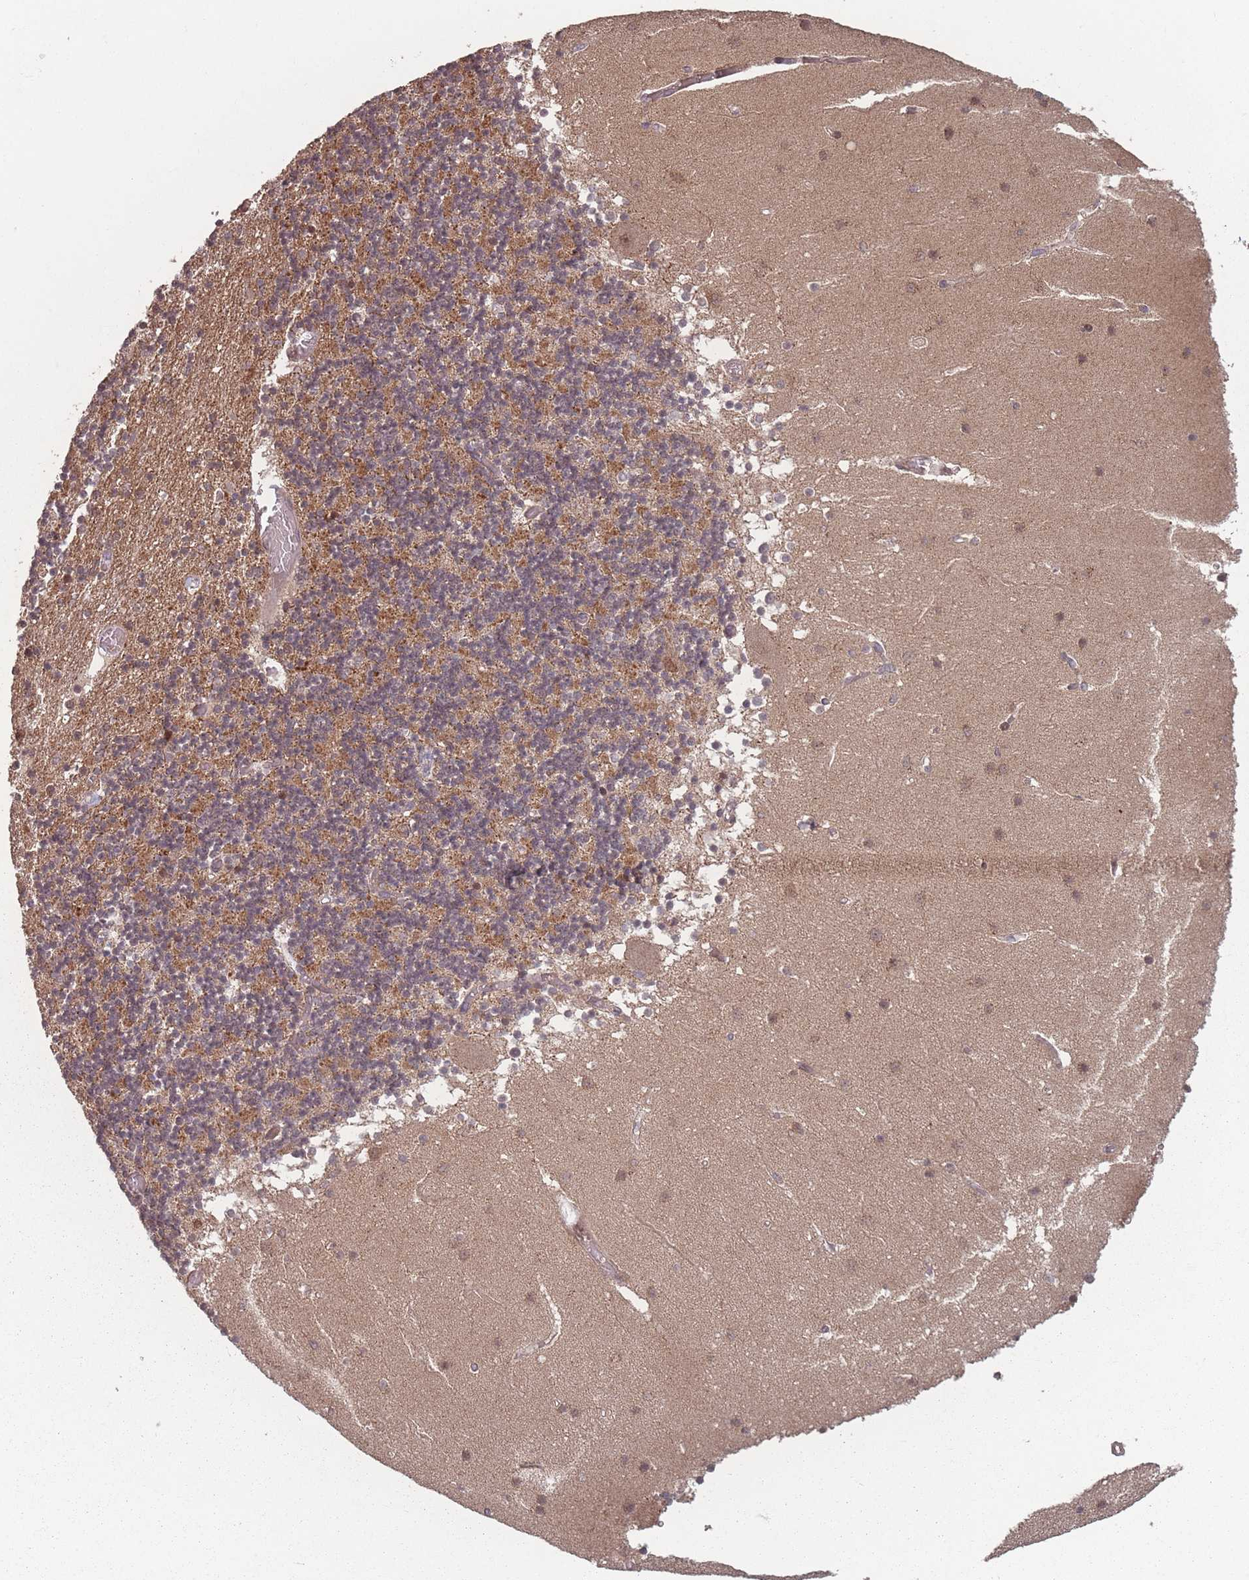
{"staining": {"intensity": "moderate", "quantity": ">75%", "location": "cytoplasmic/membranous"}, "tissue": "cerebellum", "cell_type": "Cells in granular layer", "image_type": "normal", "snomed": [{"axis": "morphology", "description": "Normal tissue, NOS"}, {"axis": "topography", "description": "Cerebellum"}], "caption": "Cerebellum was stained to show a protein in brown. There is medium levels of moderate cytoplasmic/membranous staining in about >75% of cells in granular layer.", "gene": "HAGH", "patient": {"sex": "female", "age": 28}}